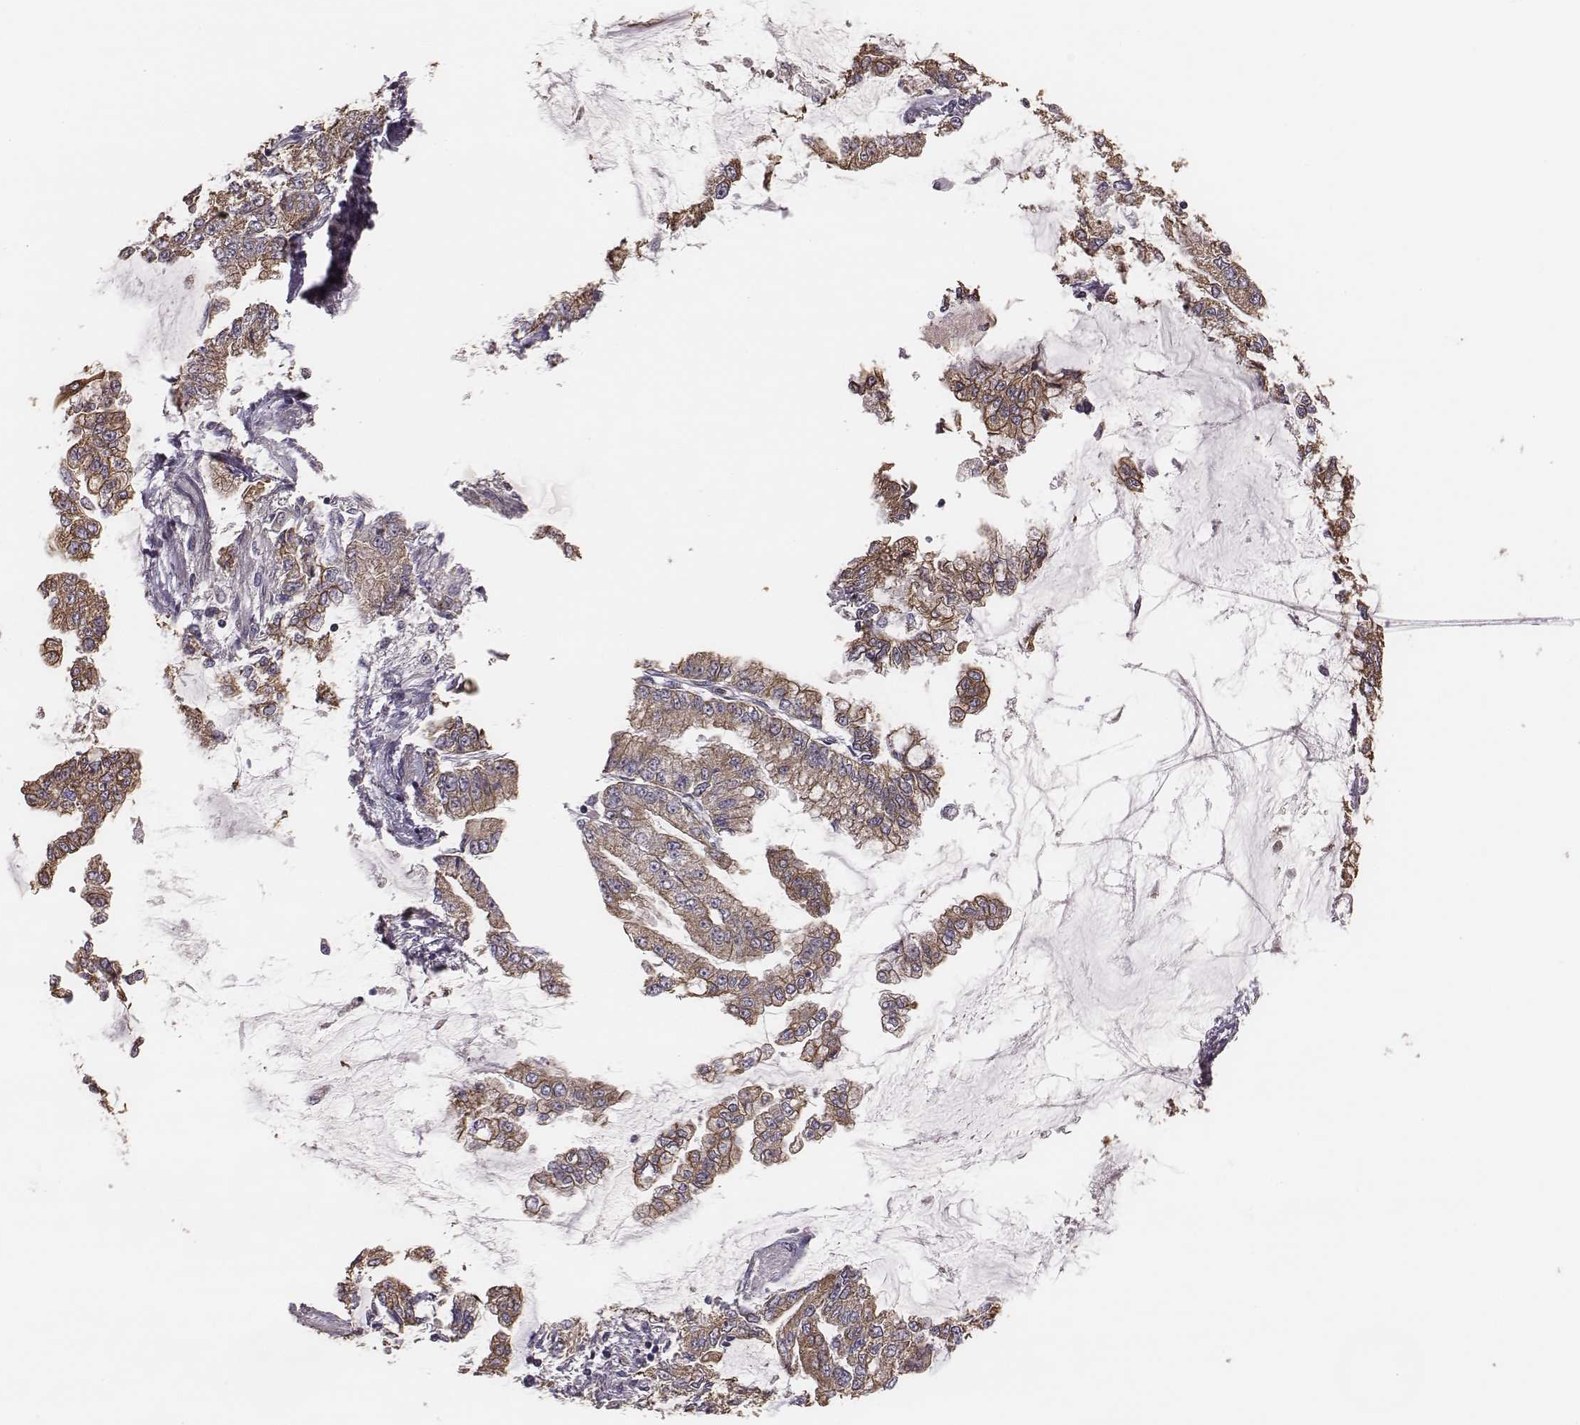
{"staining": {"intensity": "weak", "quantity": ">75%", "location": "cytoplasmic/membranous"}, "tissue": "stomach cancer", "cell_type": "Tumor cells", "image_type": "cancer", "snomed": [{"axis": "morphology", "description": "Adenocarcinoma, NOS"}, {"axis": "topography", "description": "Stomach, upper"}], "caption": "Immunohistochemistry (IHC) histopathology image of stomach cancer (adenocarcinoma) stained for a protein (brown), which exhibits low levels of weak cytoplasmic/membranous expression in approximately >75% of tumor cells.", "gene": "HAVCR1", "patient": {"sex": "female", "age": 74}}